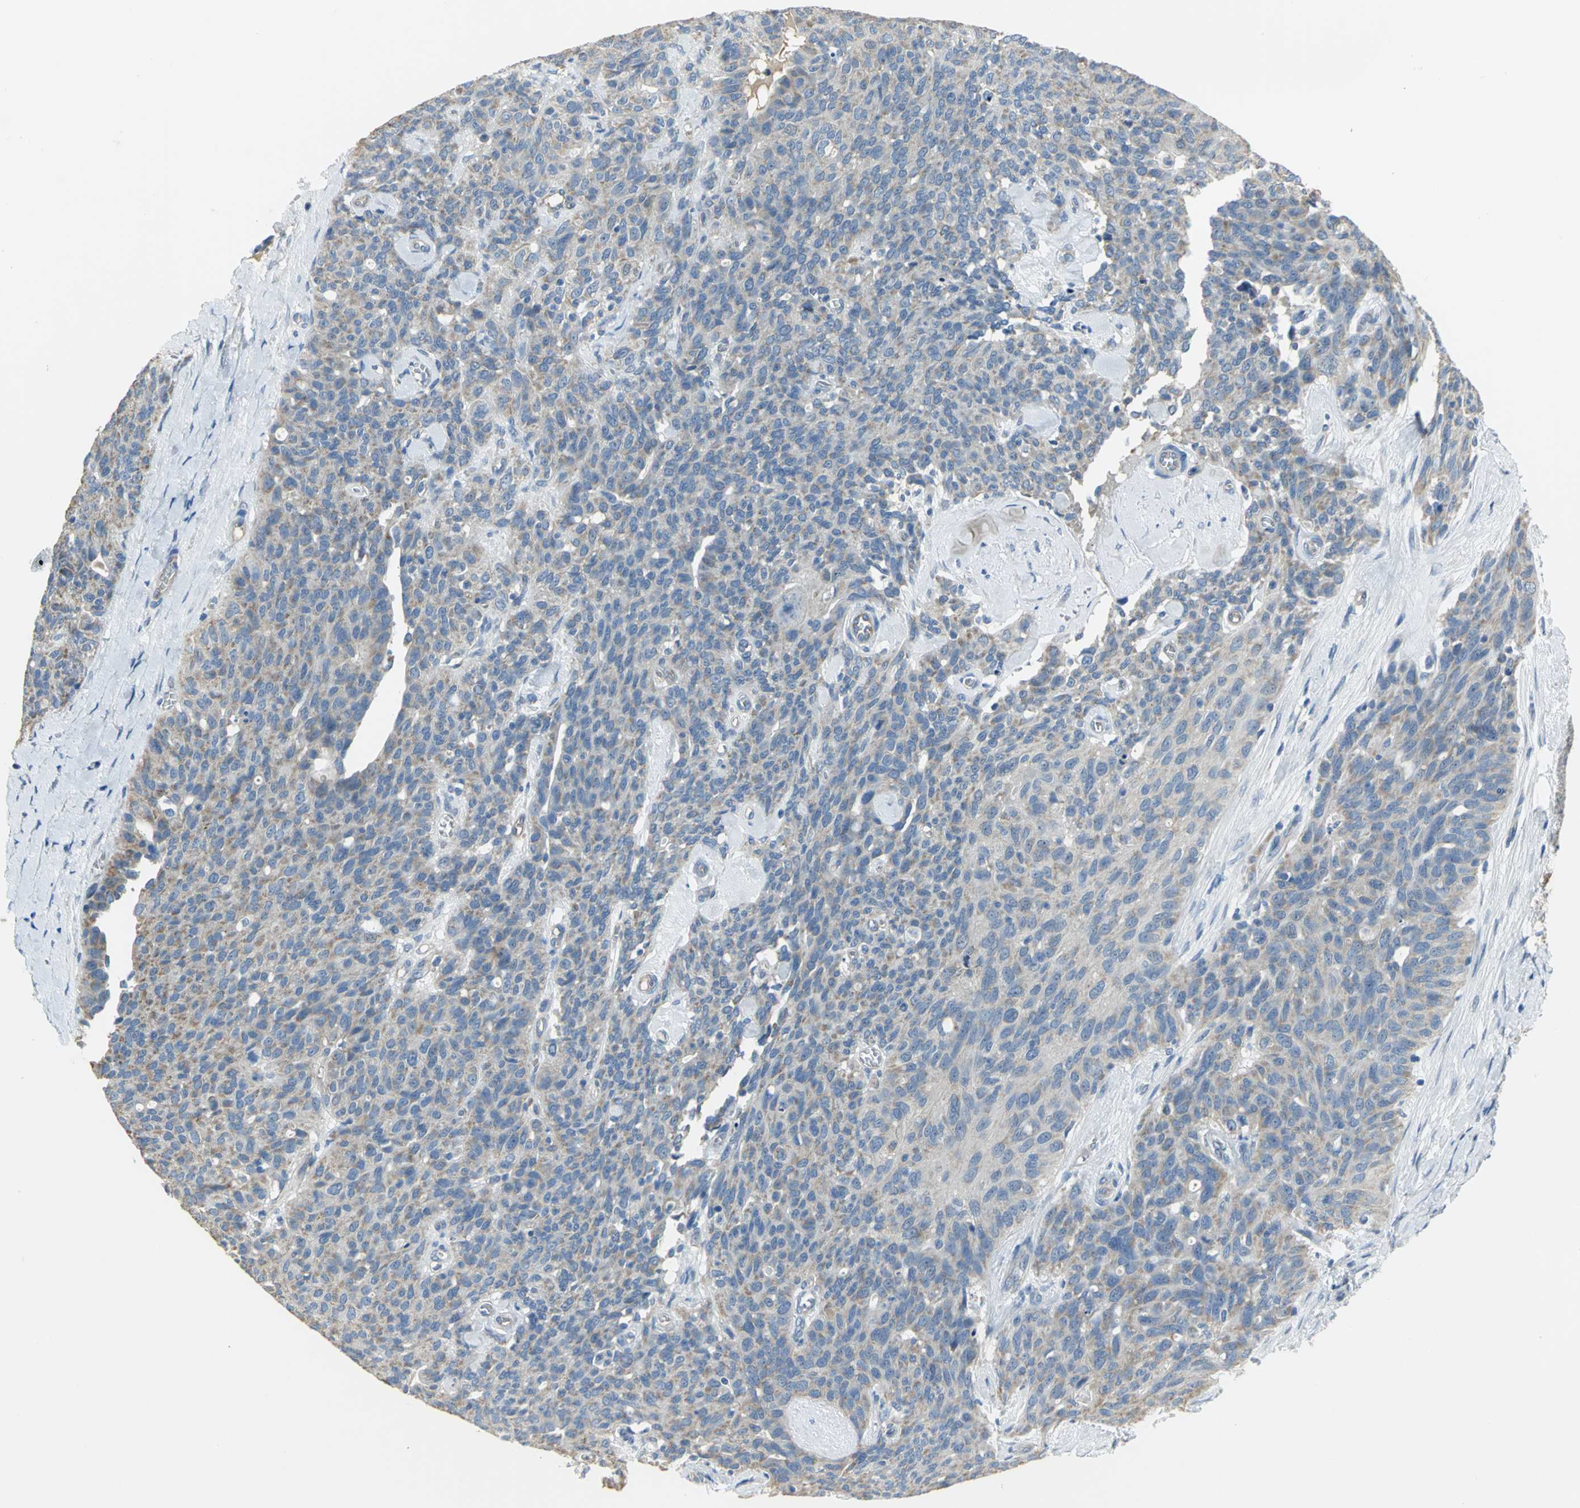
{"staining": {"intensity": "weak", "quantity": "25%-75%", "location": "cytoplasmic/membranous"}, "tissue": "ovarian cancer", "cell_type": "Tumor cells", "image_type": "cancer", "snomed": [{"axis": "morphology", "description": "Carcinoma, endometroid"}, {"axis": "topography", "description": "Ovary"}], "caption": "Protein expression analysis of human ovarian endometroid carcinoma reveals weak cytoplasmic/membranous positivity in approximately 25%-75% of tumor cells.", "gene": "HTR1F", "patient": {"sex": "female", "age": 60}}